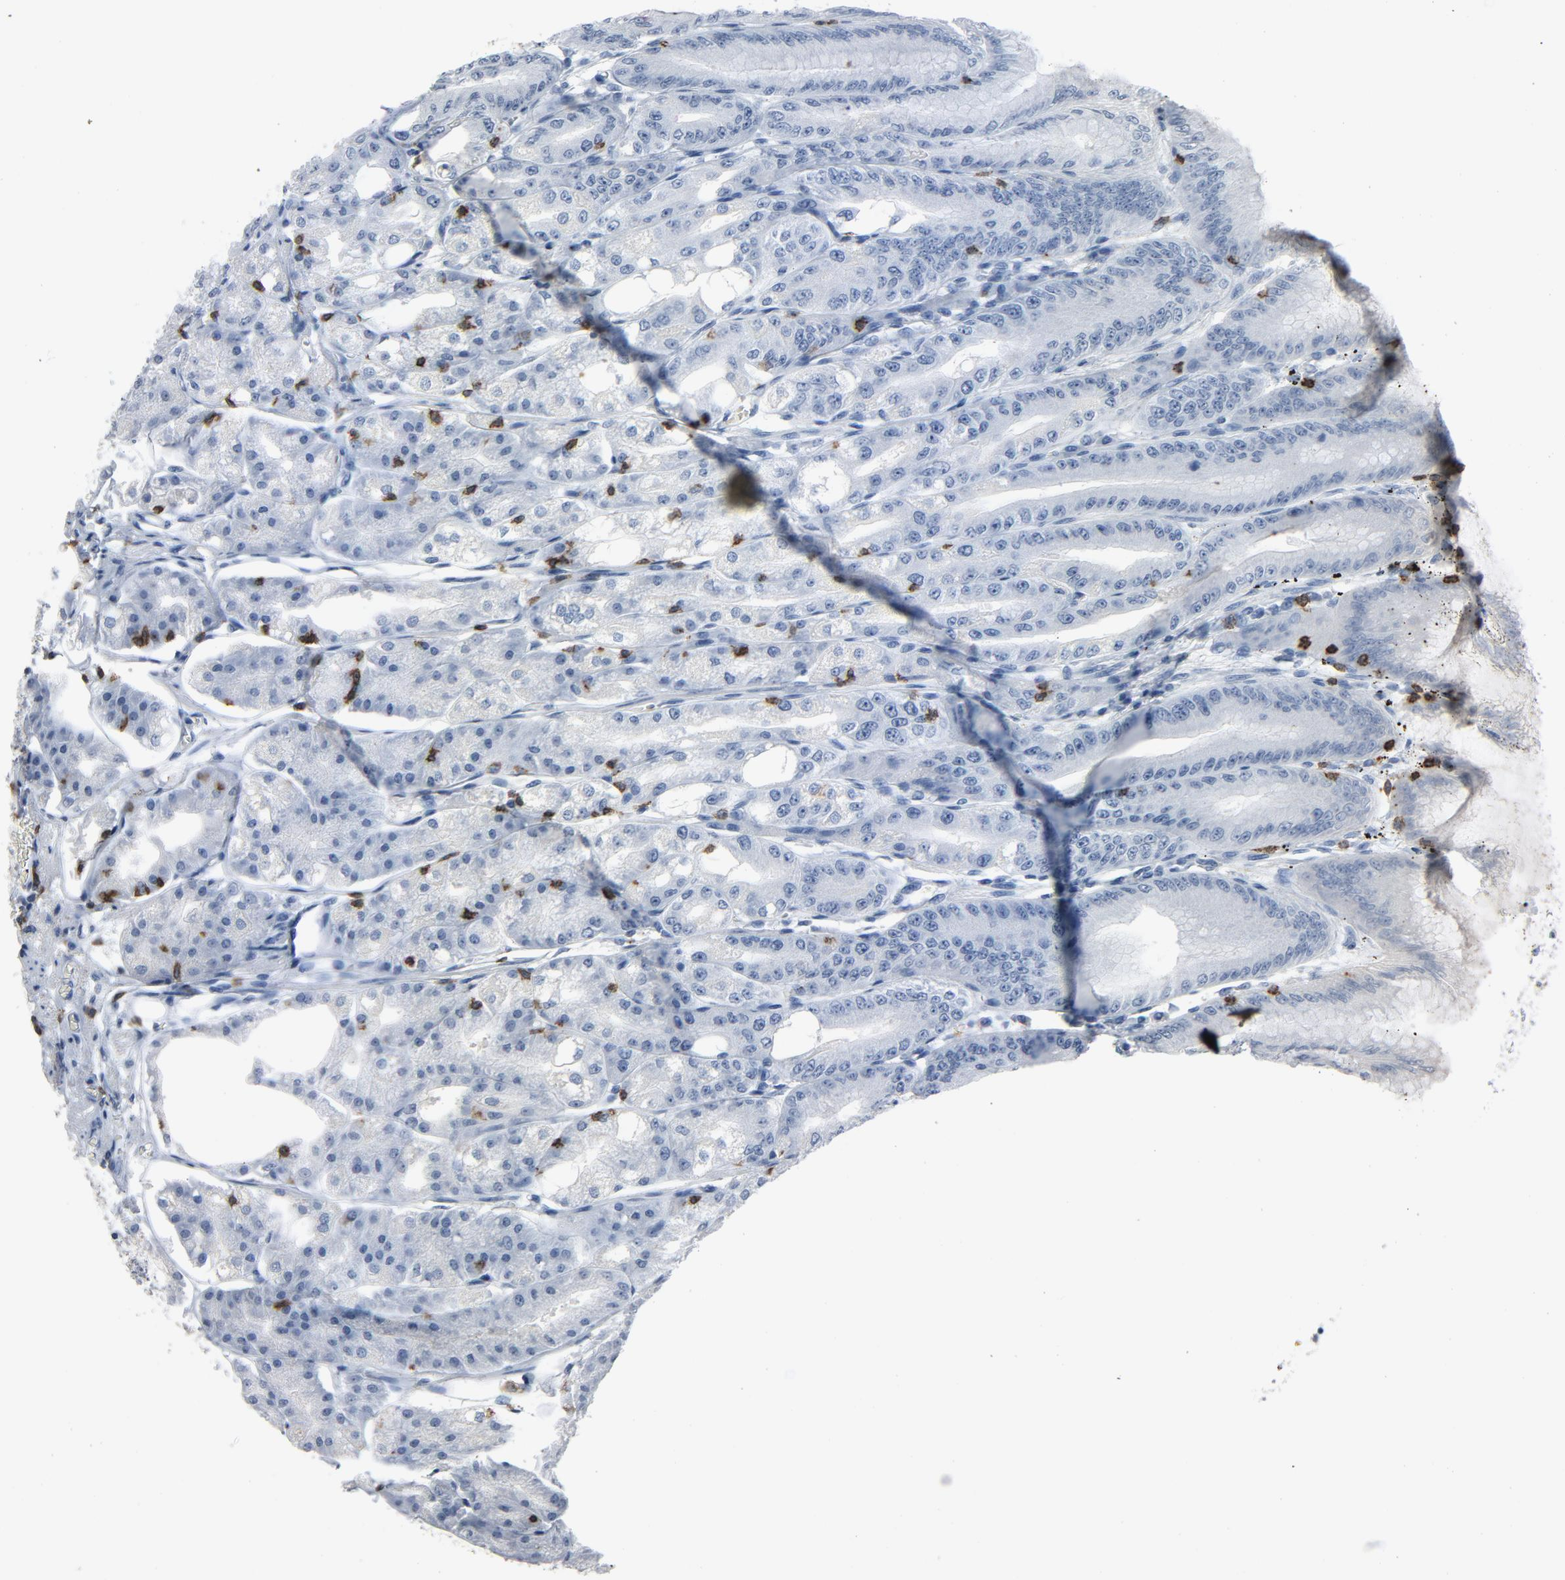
{"staining": {"intensity": "negative", "quantity": "none", "location": "none"}, "tissue": "stomach", "cell_type": "Glandular cells", "image_type": "normal", "snomed": [{"axis": "morphology", "description": "Normal tissue, NOS"}, {"axis": "topography", "description": "Stomach, lower"}], "caption": "IHC micrograph of normal stomach: human stomach stained with DAB (3,3'-diaminobenzidine) reveals no significant protein staining in glandular cells. The staining is performed using DAB brown chromogen with nuclei counter-stained in using hematoxylin.", "gene": "LCK", "patient": {"sex": "male", "age": 71}}